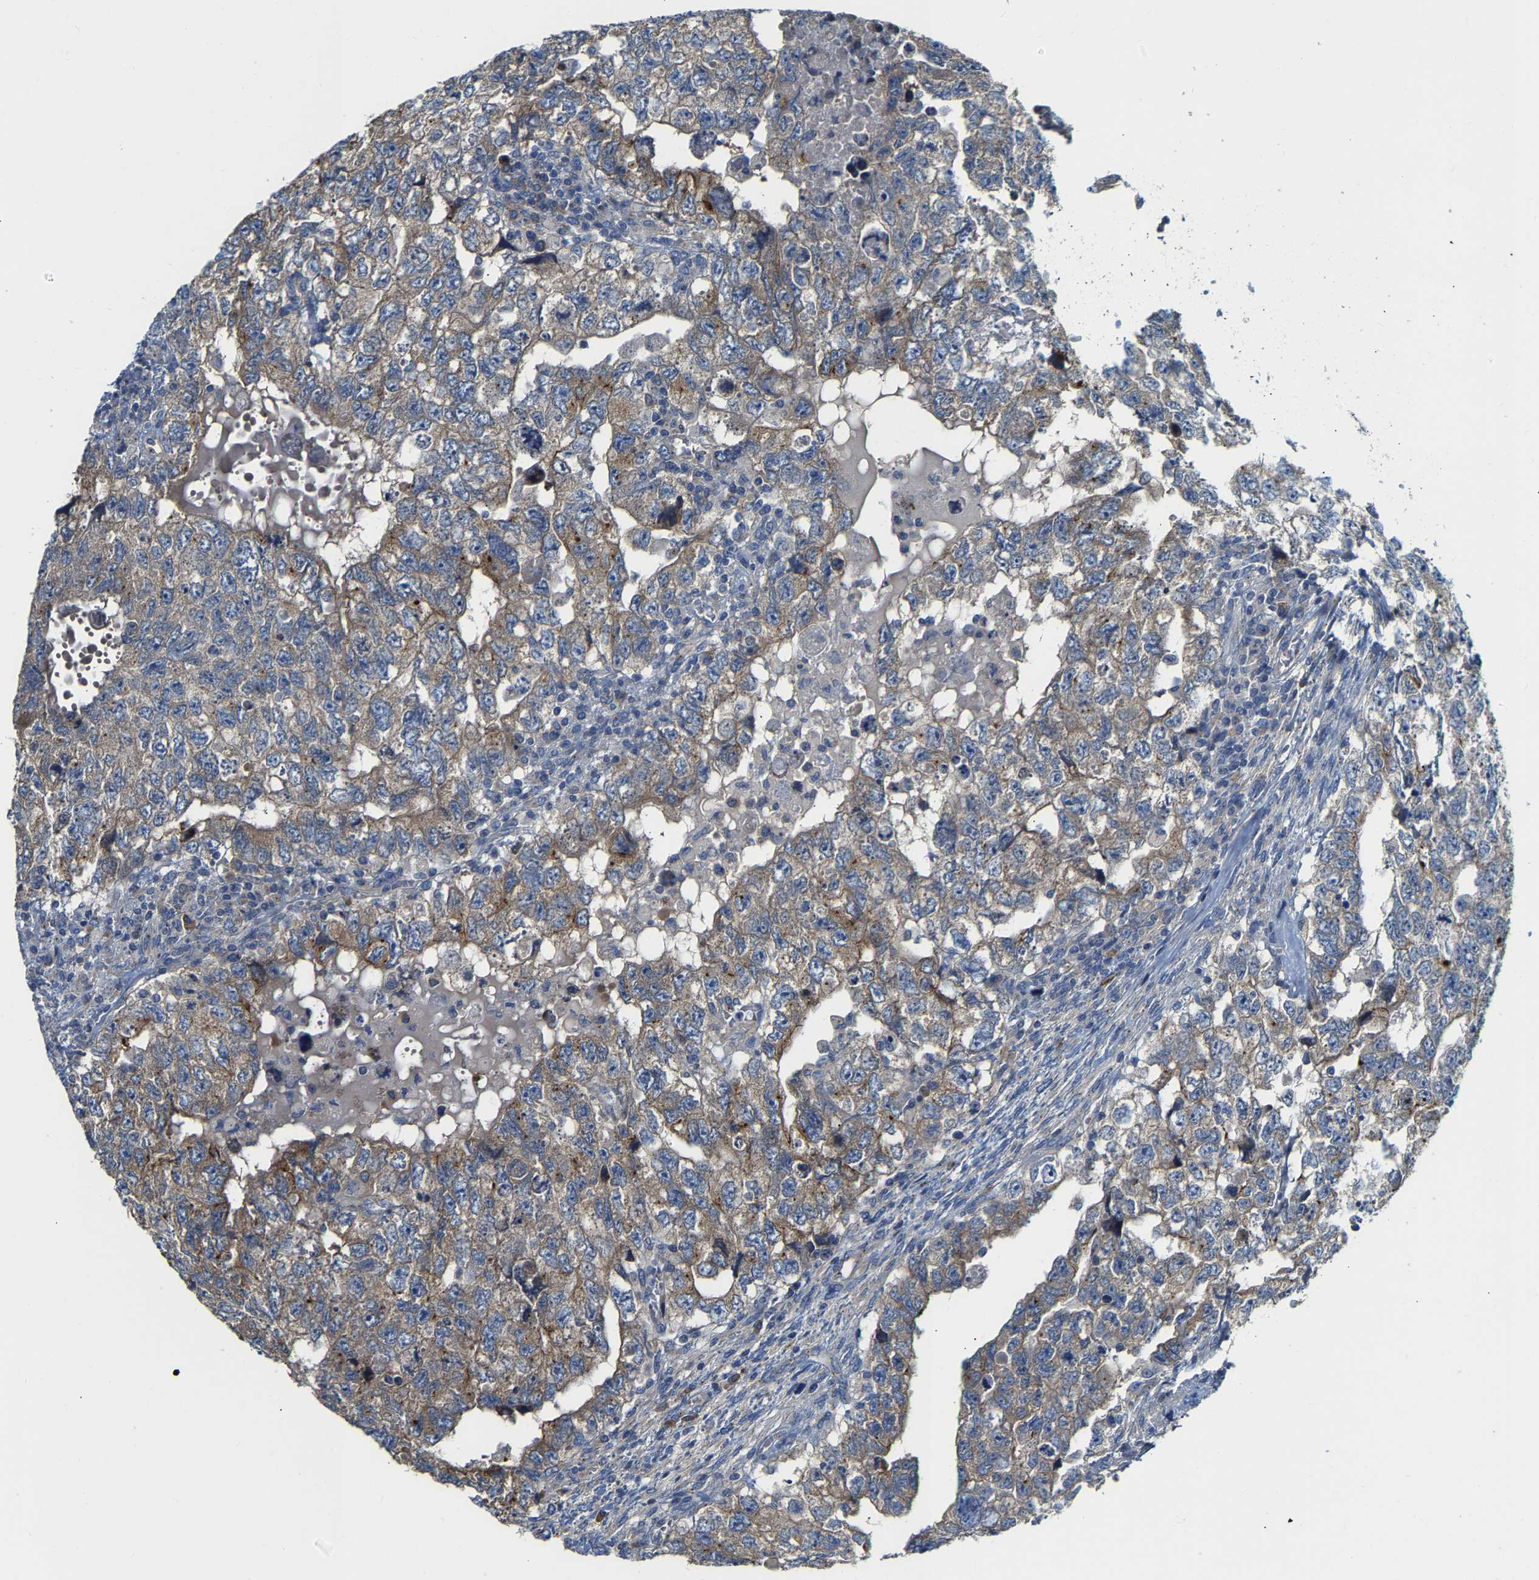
{"staining": {"intensity": "moderate", "quantity": "<25%", "location": "cytoplasmic/membranous"}, "tissue": "testis cancer", "cell_type": "Tumor cells", "image_type": "cancer", "snomed": [{"axis": "morphology", "description": "Carcinoma, Embryonal, NOS"}, {"axis": "topography", "description": "Testis"}], "caption": "Testis cancer stained with IHC exhibits moderate cytoplasmic/membranous expression in about <25% of tumor cells.", "gene": "PCNT", "patient": {"sex": "male", "age": 36}}